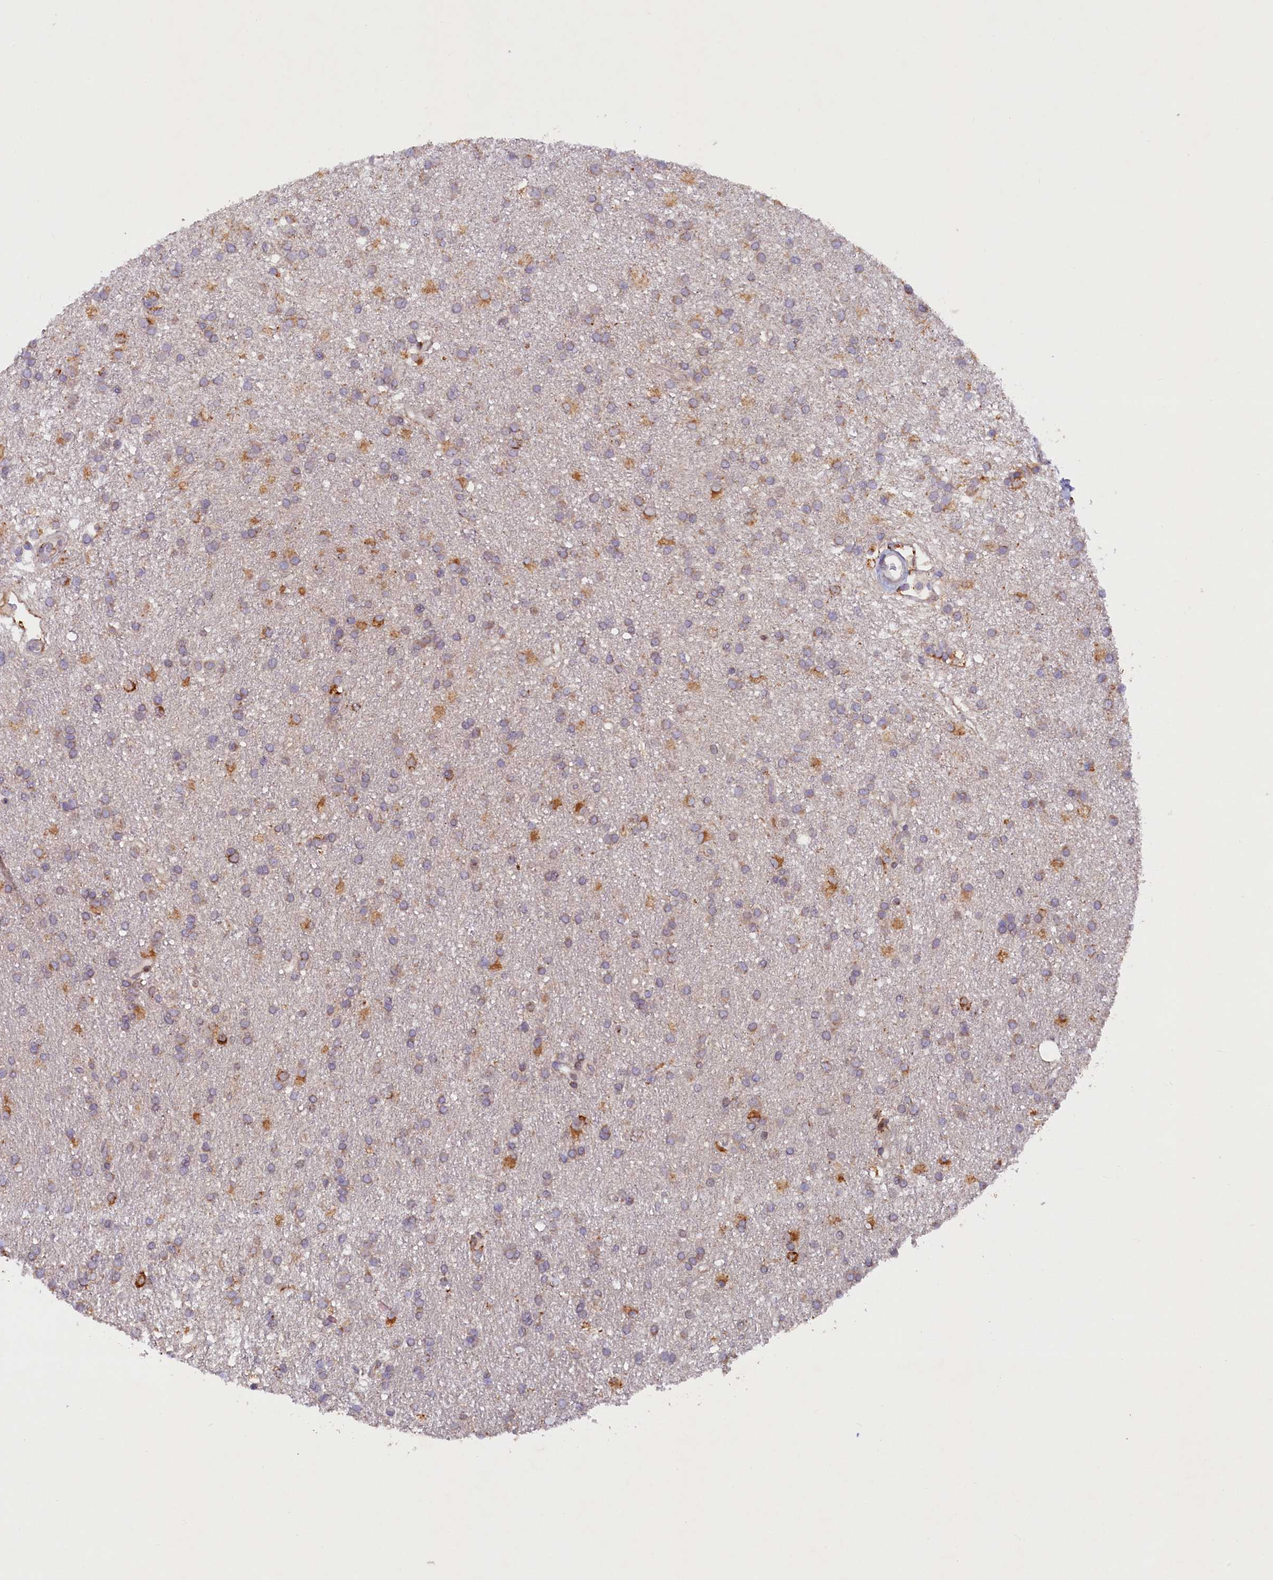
{"staining": {"intensity": "moderate", "quantity": "<25%", "location": "cytoplasmic/membranous"}, "tissue": "glioma", "cell_type": "Tumor cells", "image_type": "cancer", "snomed": [{"axis": "morphology", "description": "Glioma, malignant, High grade"}, {"axis": "topography", "description": "Brain"}], "caption": "Human glioma stained with a brown dye exhibits moderate cytoplasmic/membranous positive expression in approximately <25% of tumor cells.", "gene": "SSC5D", "patient": {"sex": "male", "age": 77}}